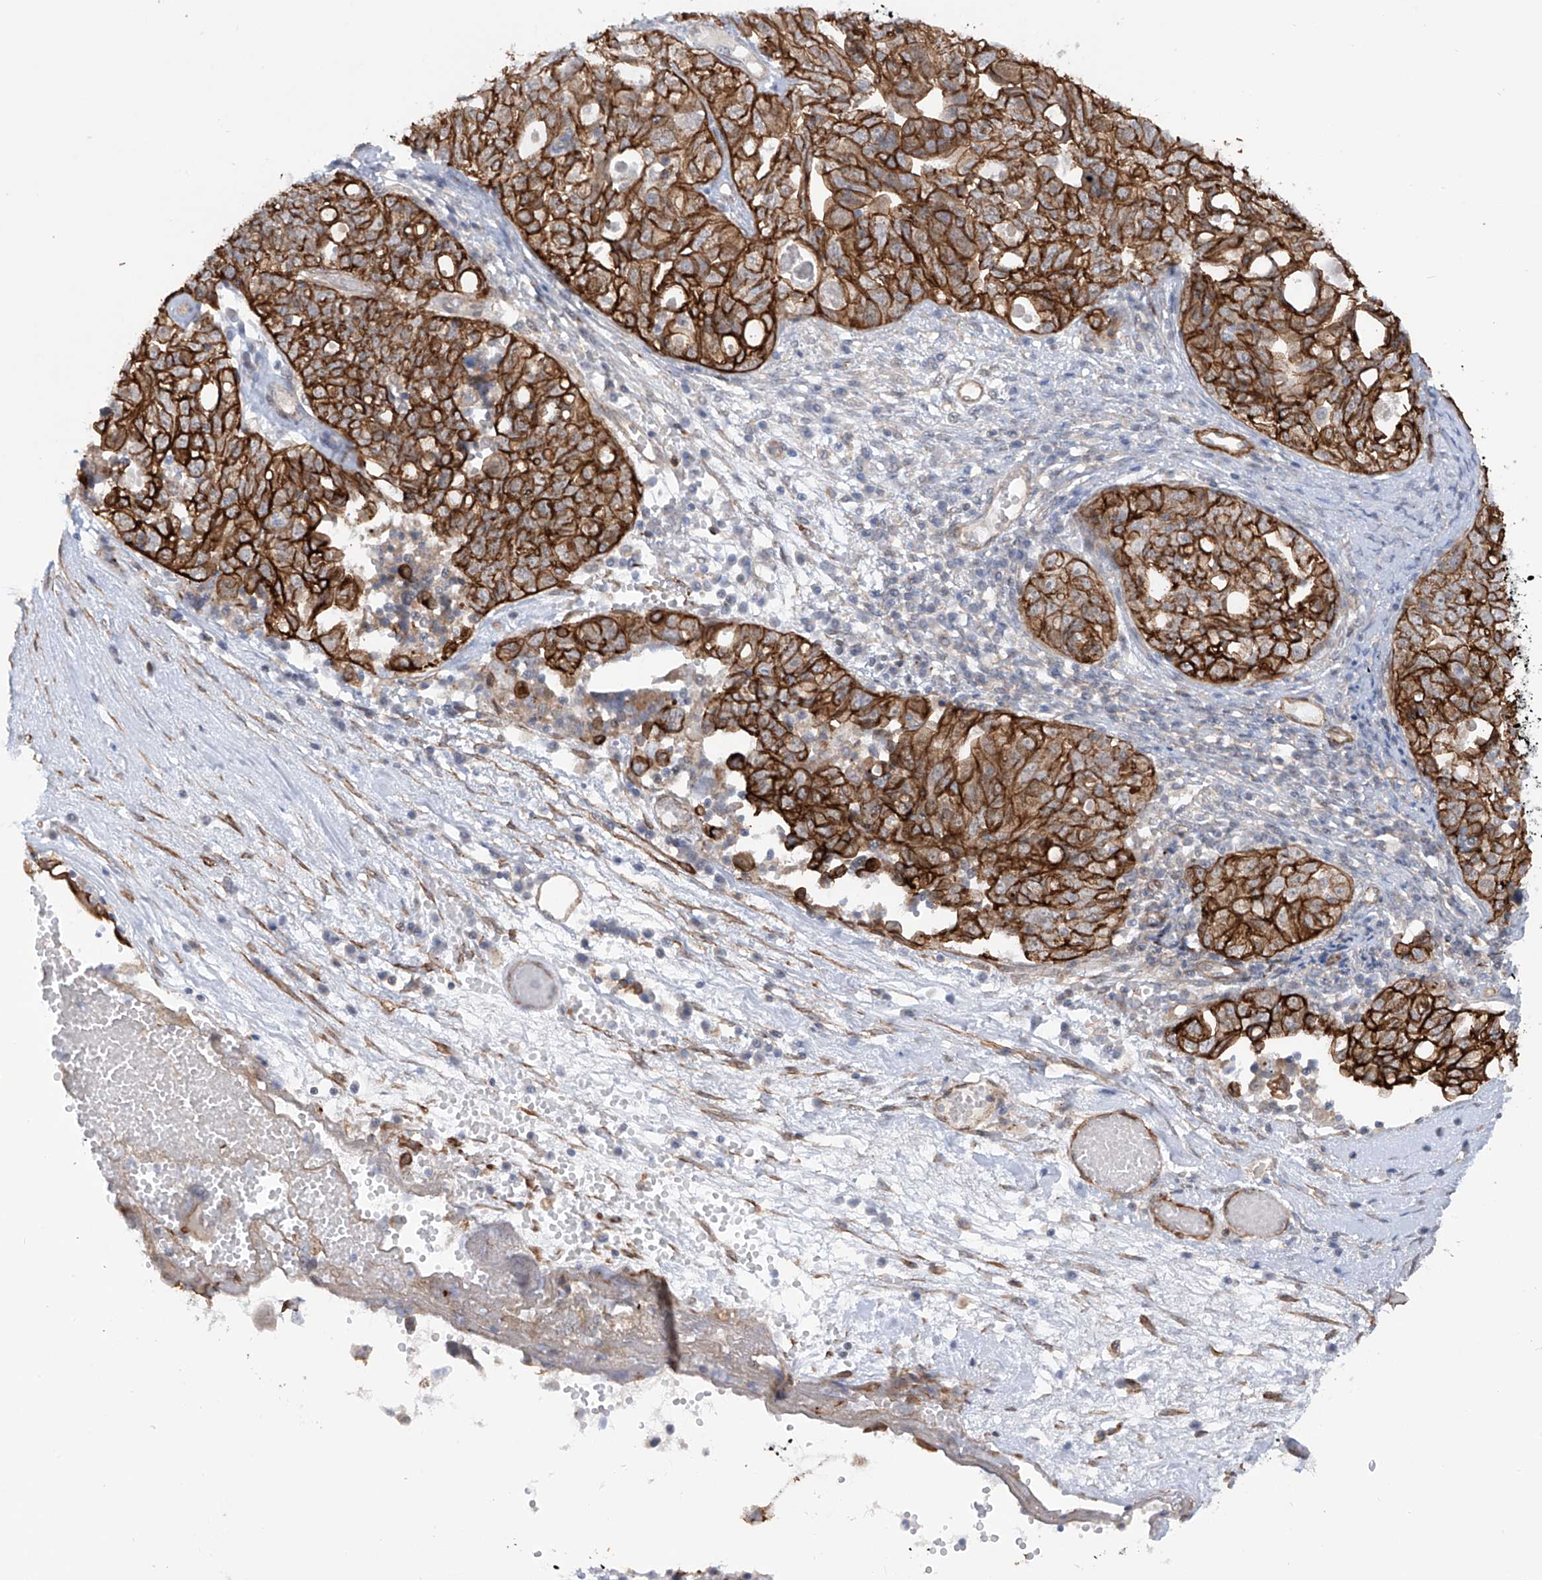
{"staining": {"intensity": "strong", "quantity": ">75%", "location": "cytoplasmic/membranous"}, "tissue": "ovarian cancer", "cell_type": "Tumor cells", "image_type": "cancer", "snomed": [{"axis": "morphology", "description": "Carcinoma, NOS"}, {"axis": "morphology", "description": "Cystadenocarcinoma, serous, NOS"}, {"axis": "topography", "description": "Ovary"}], "caption": "Immunohistochemical staining of carcinoma (ovarian) demonstrates strong cytoplasmic/membranous protein staining in about >75% of tumor cells.", "gene": "ZNF490", "patient": {"sex": "female", "age": 69}}